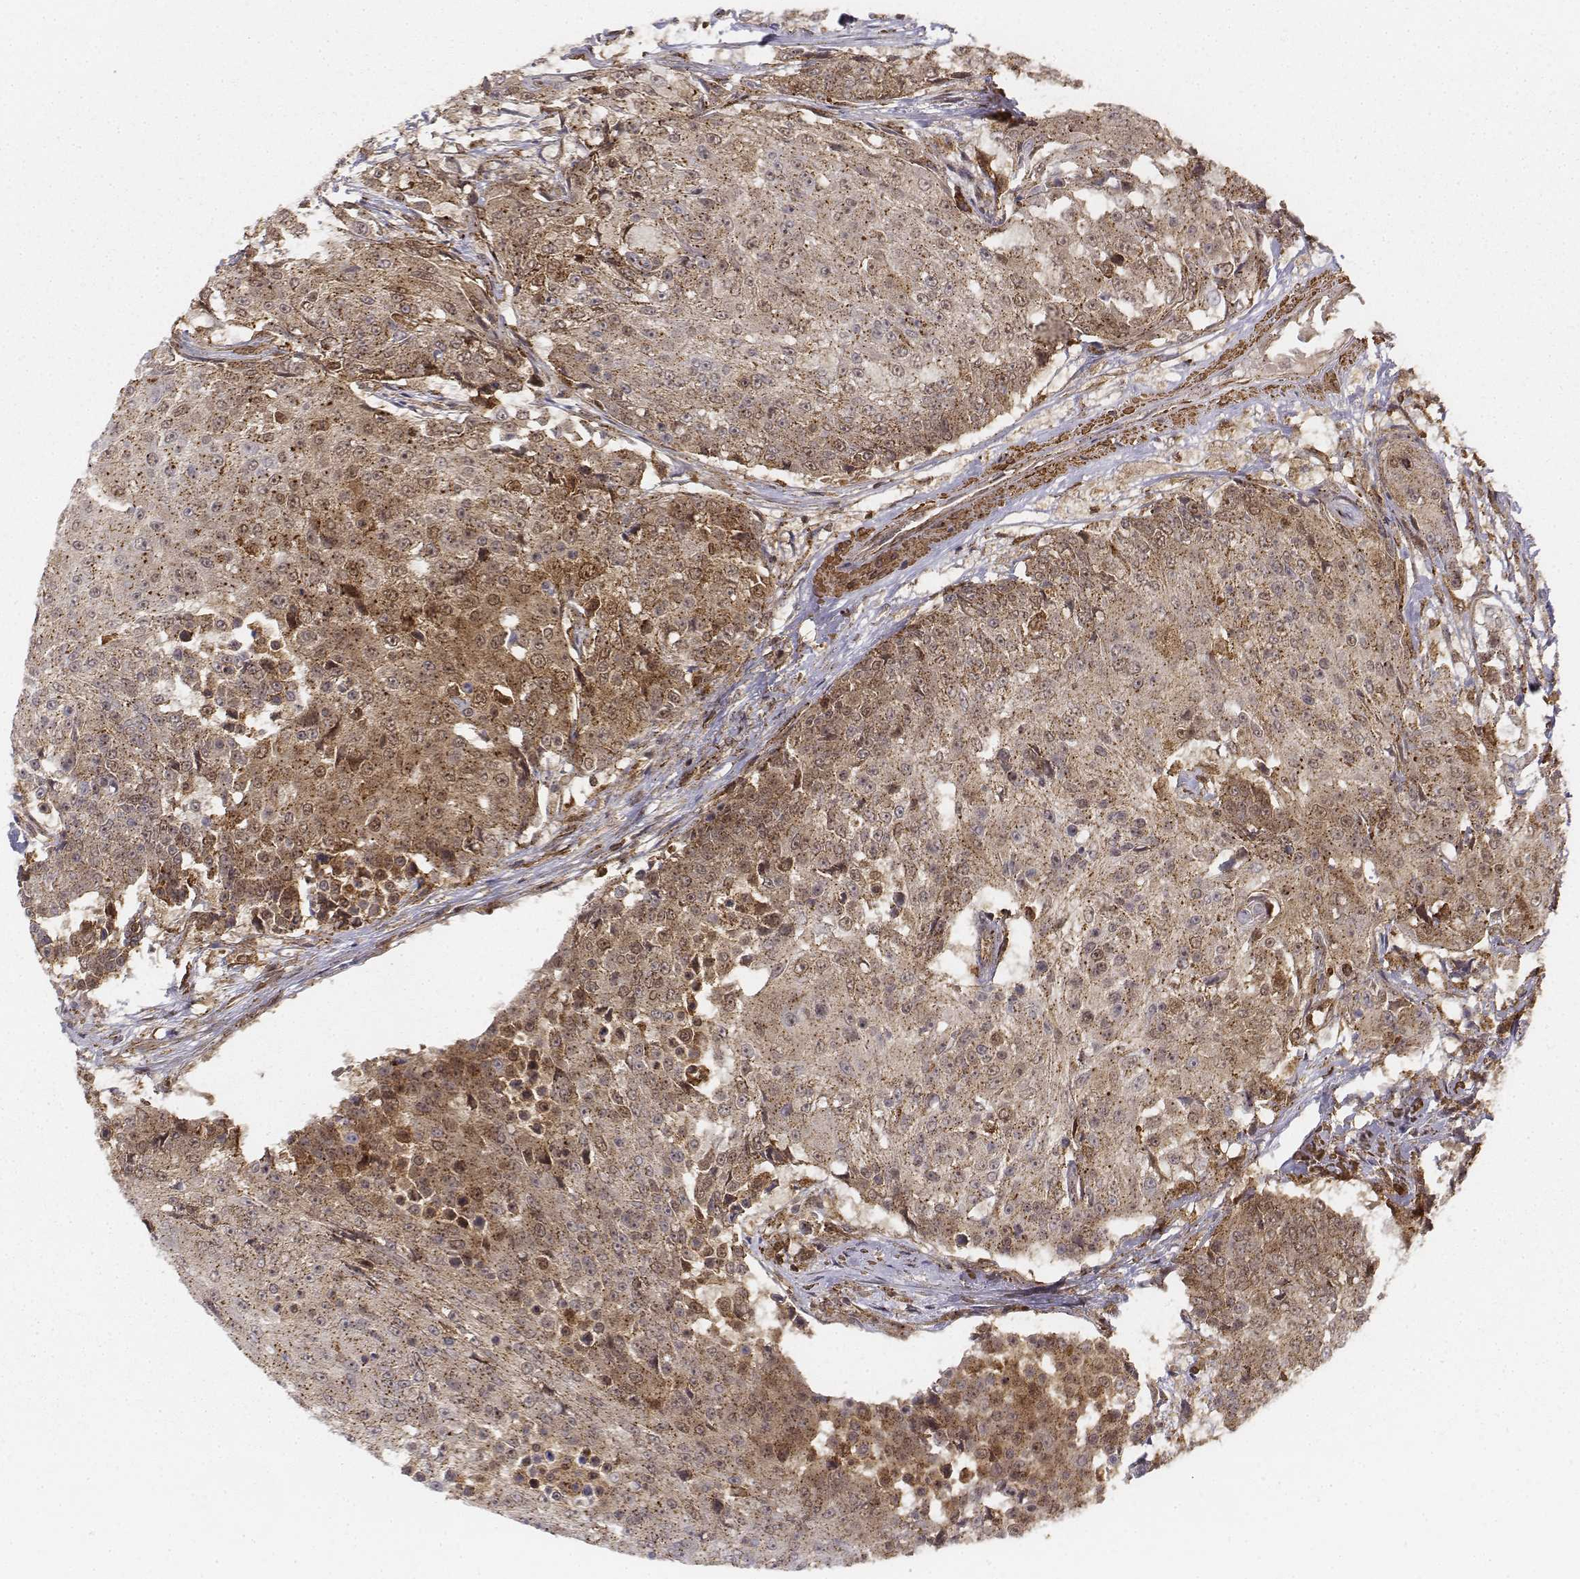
{"staining": {"intensity": "moderate", "quantity": ">75%", "location": "cytoplasmic/membranous"}, "tissue": "urothelial cancer", "cell_type": "Tumor cells", "image_type": "cancer", "snomed": [{"axis": "morphology", "description": "Urothelial carcinoma, High grade"}, {"axis": "topography", "description": "Urinary bladder"}], "caption": "The immunohistochemical stain shows moderate cytoplasmic/membranous positivity in tumor cells of urothelial carcinoma (high-grade) tissue.", "gene": "ZFYVE19", "patient": {"sex": "female", "age": 63}}